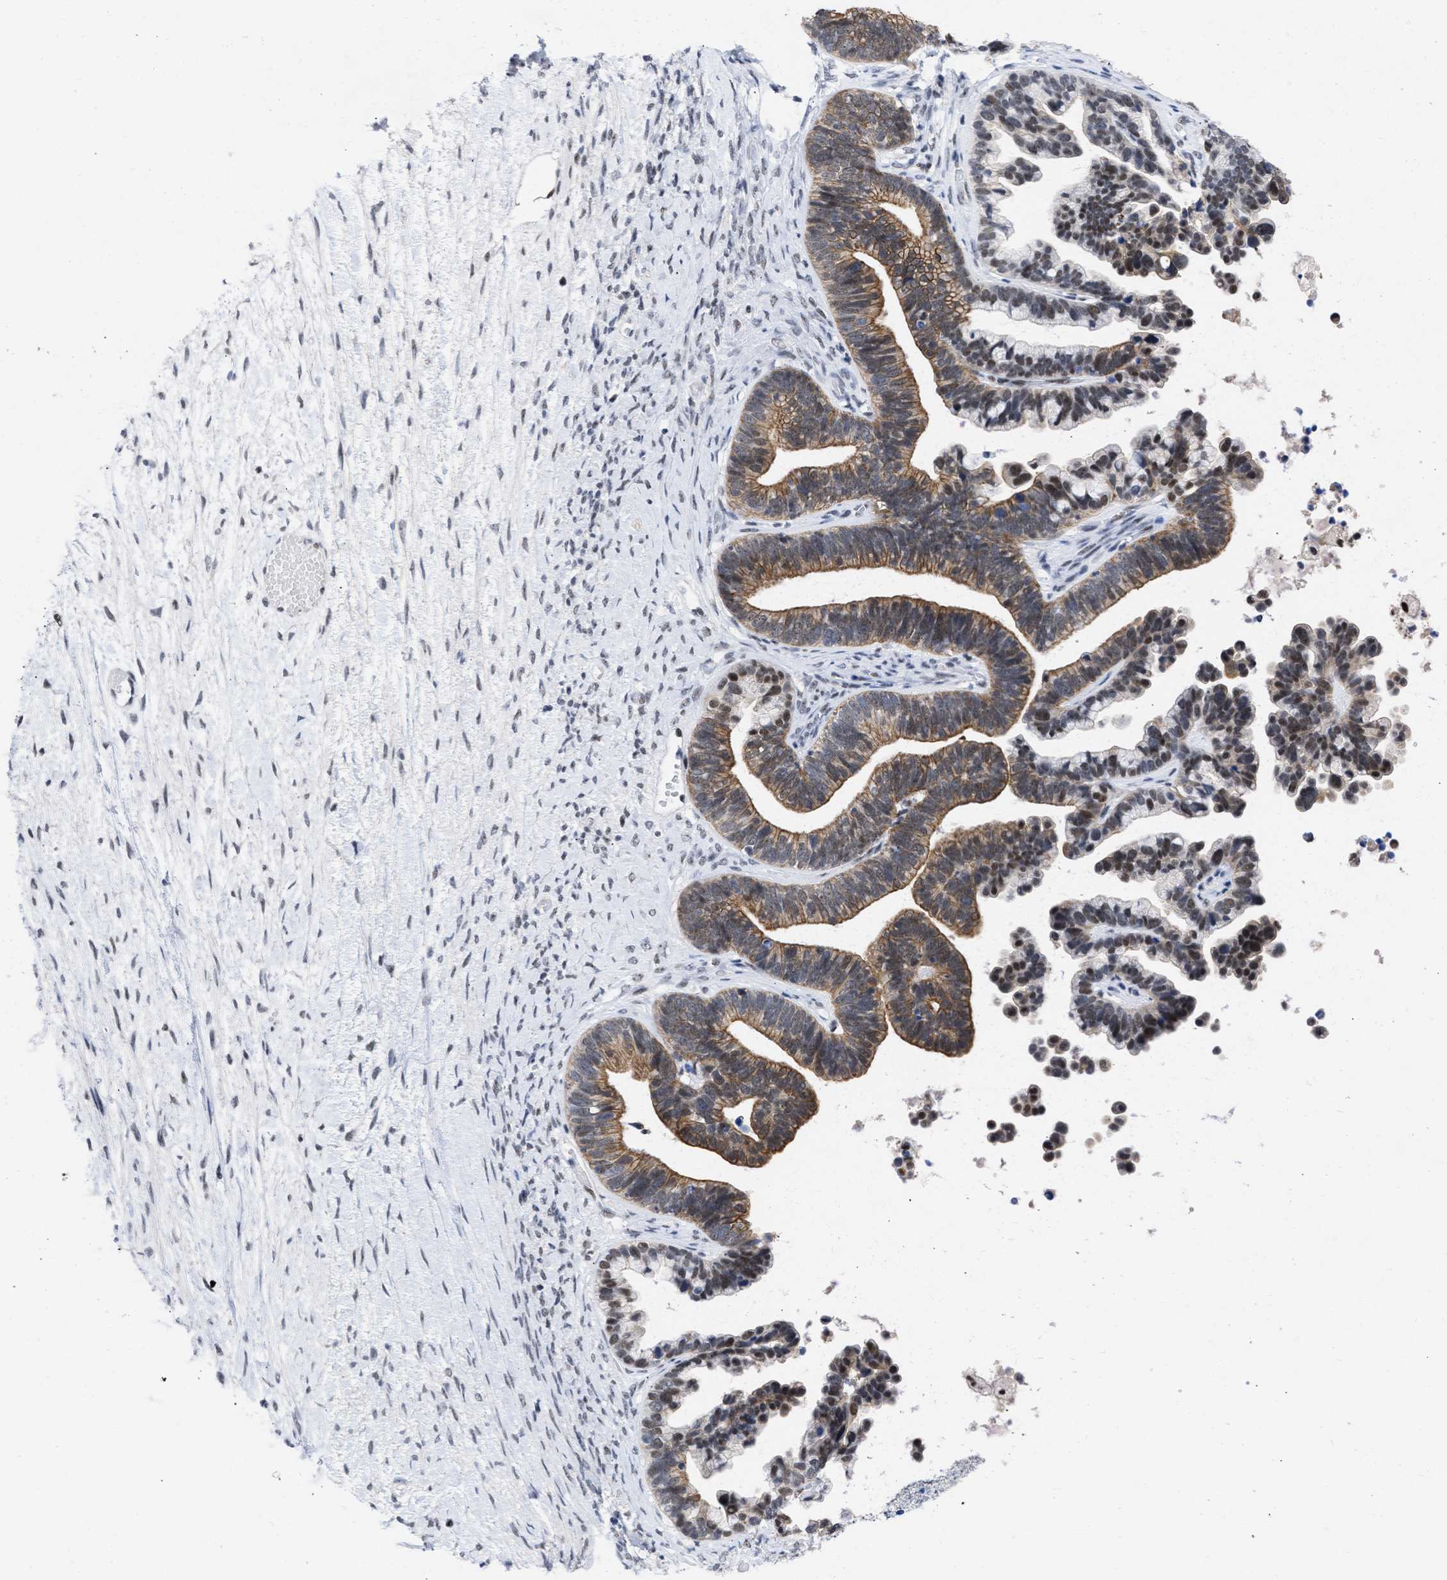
{"staining": {"intensity": "moderate", "quantity": ">75%", "location": "cytoplasmic/membranous,nuclear"}, "tissue": "ovarian cancer", "cell_type": "Tumor cells", "image_type": "cancer", "snomed": [{"axis": "morphology", "description": "Cystadenocarcinoma, serous, NOS"}, {"axis": "topography", "description": "Ovary"}], "caption": "IHC micrograph of neoplastic tissue: ovarian serous cystadenocarcinoma stained using IHC displays medium levels of moderate protein expression localized specifically in the cytoplasmic/membranous and nuclear of tumor cells, appearing as a cytoplasmic/membranous and nuclear brown color.", "gene": "DDX41", "patient": {"sex": "female", "age": 56}}